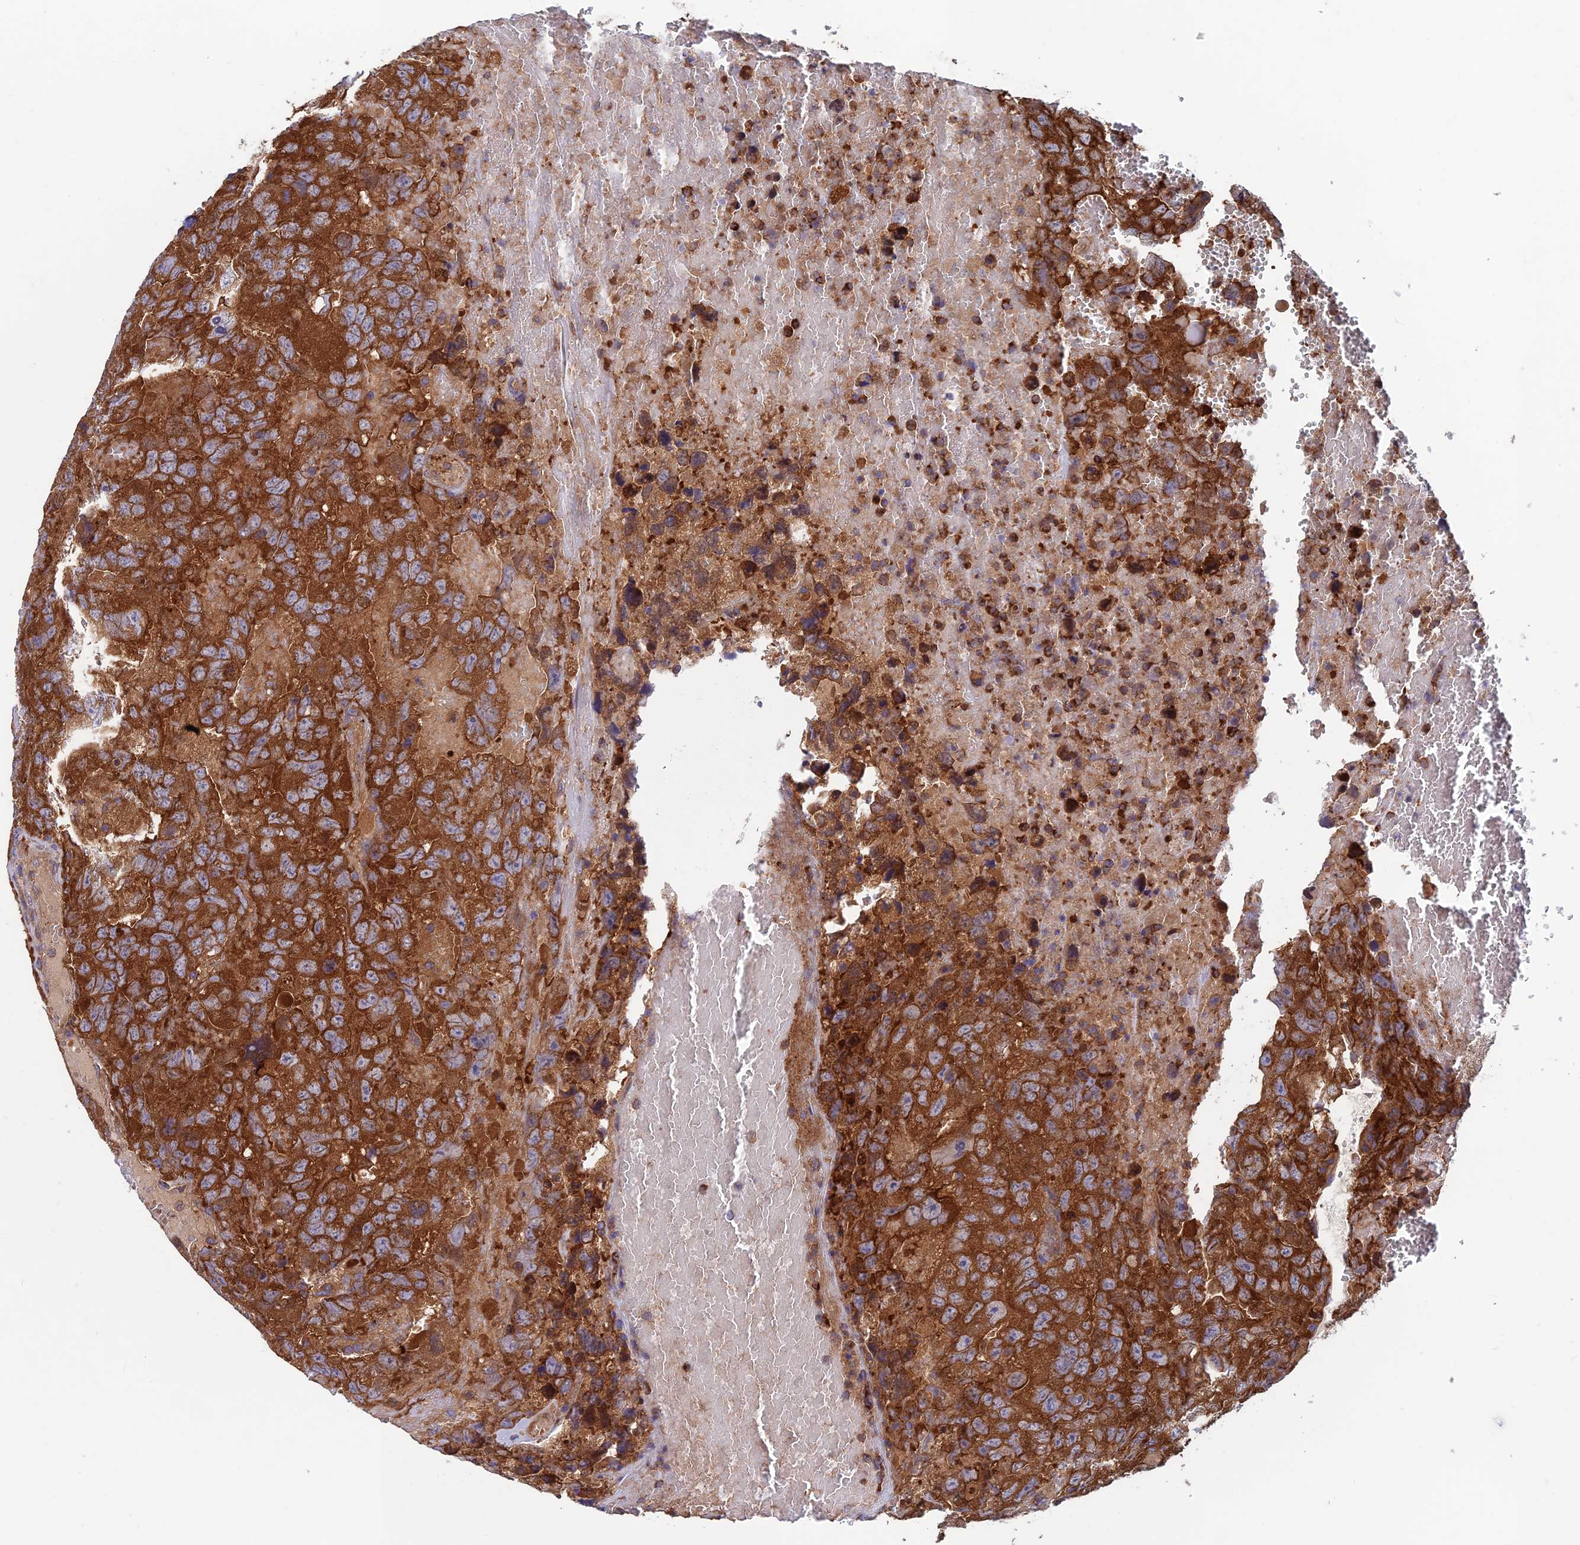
{"staining": {"intensity": "strong", "quantity": ">75%", "location": "cytoplasmic/membranous"}, "tissue": "testis cancer", "cell_type": "Tumor cells", "image_type": "cancer", "snomed": [{"axis": "morphology", "description": "Carcinoma, Embryonal, NOS"}, {"axis": "topography", "description": "Testis"}], "caption": "Immunohistochemistry (IHC) micrograph of testis cancer stained for a protein (brown), which displays high levels of strong cytoplasmic/membranous positivity in approximately >75% of tumor cells.", "gene": "DNM1L", "patient": {"sex": "male", "age": 45}}